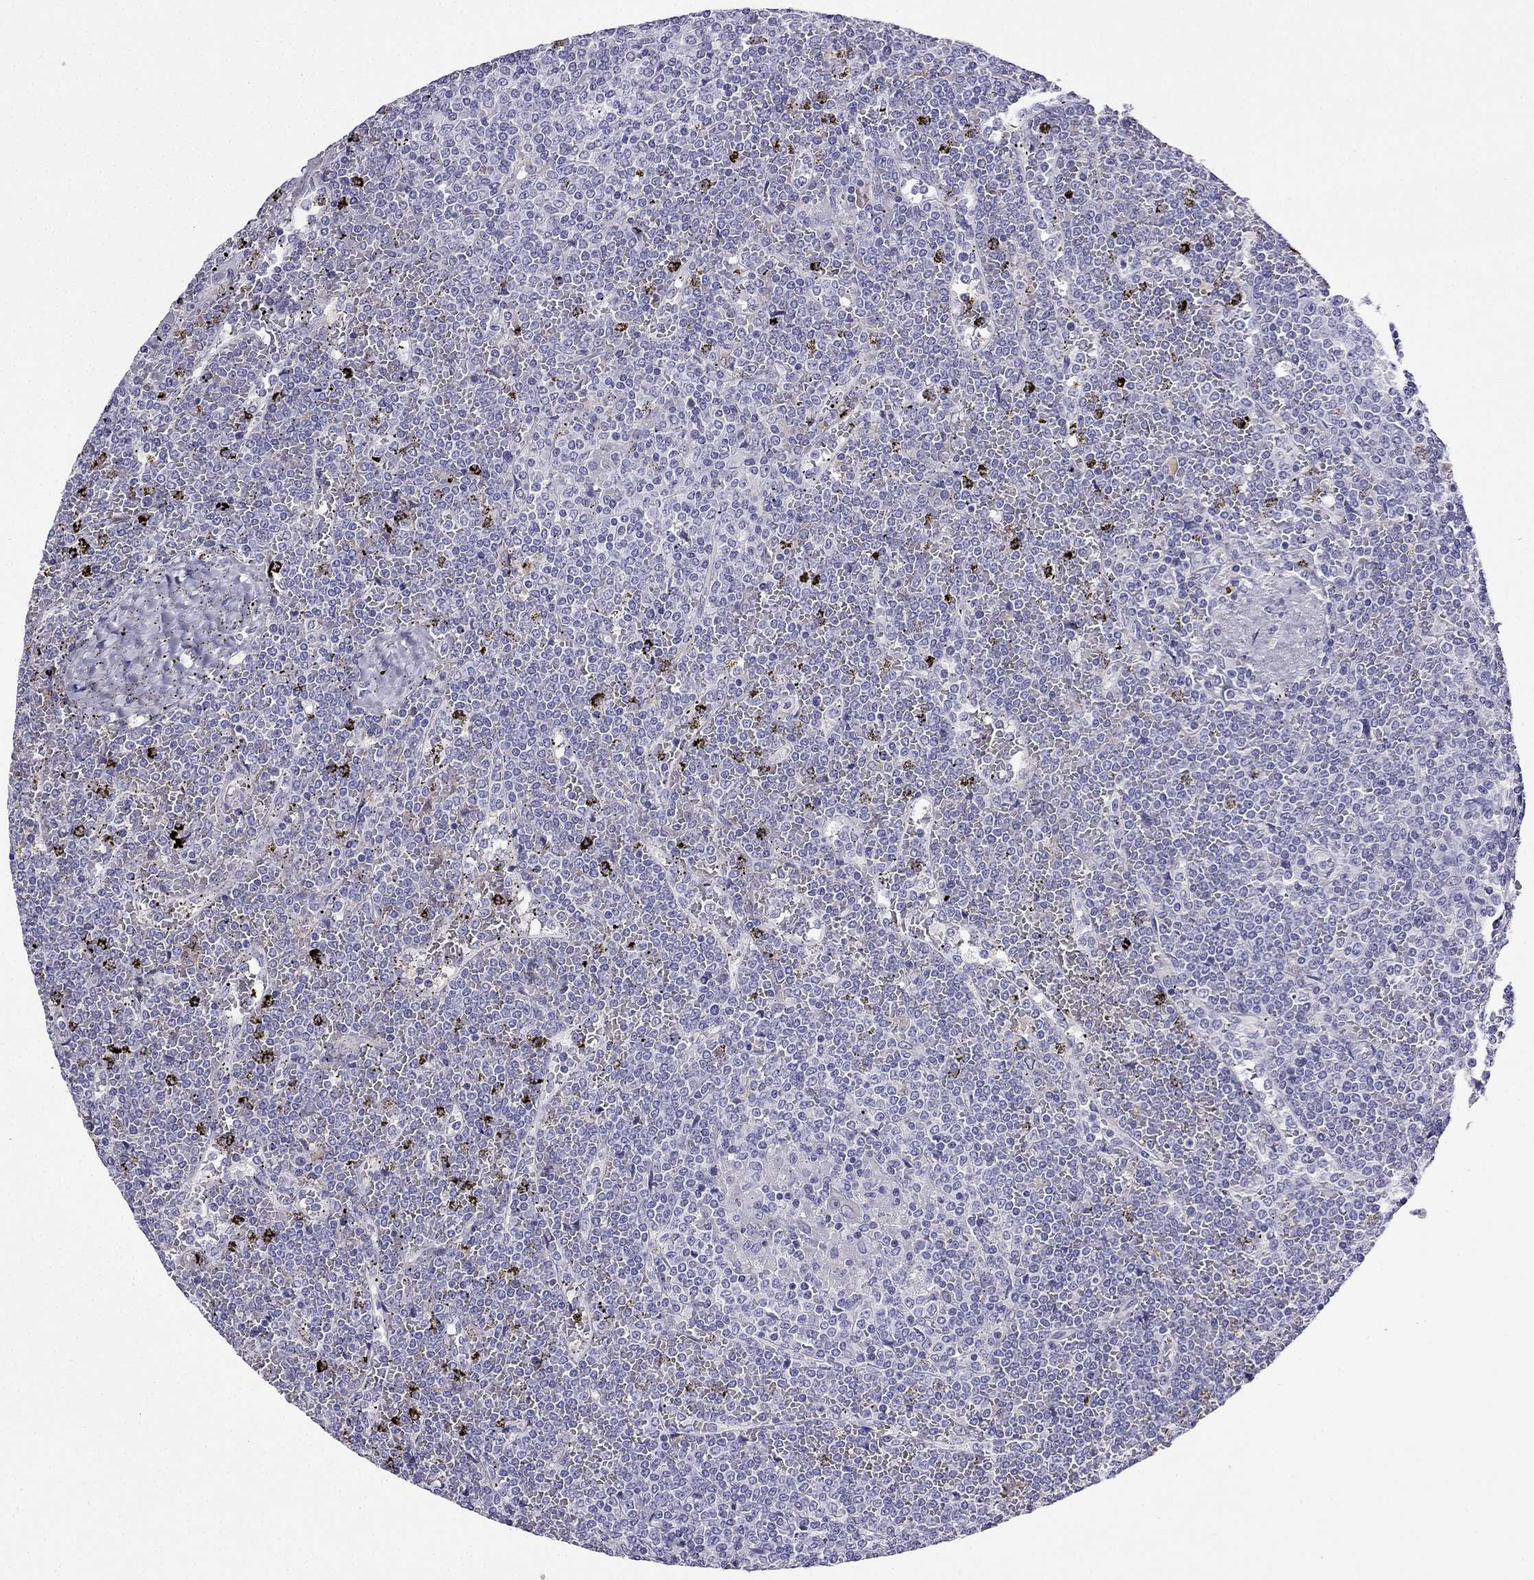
{"staining": {"intensity": "negative", "quantity": "none", "location": "none"}, "tissue": "lymphoma", "cell_type": "Tumor cells", "image_type": "cancer", "snomed": [{"axis": "morphology", "description": "Malignant lymphoma, non-Hodgkin's type, Low grade"}, {"axis": "topography", "description": "Spleen"}], "caption": "Tumor cells are negative for brown protein staining in lymphoma.", "gene": "KCNJ10", "patient": {"sex": "female", "age": 19}}